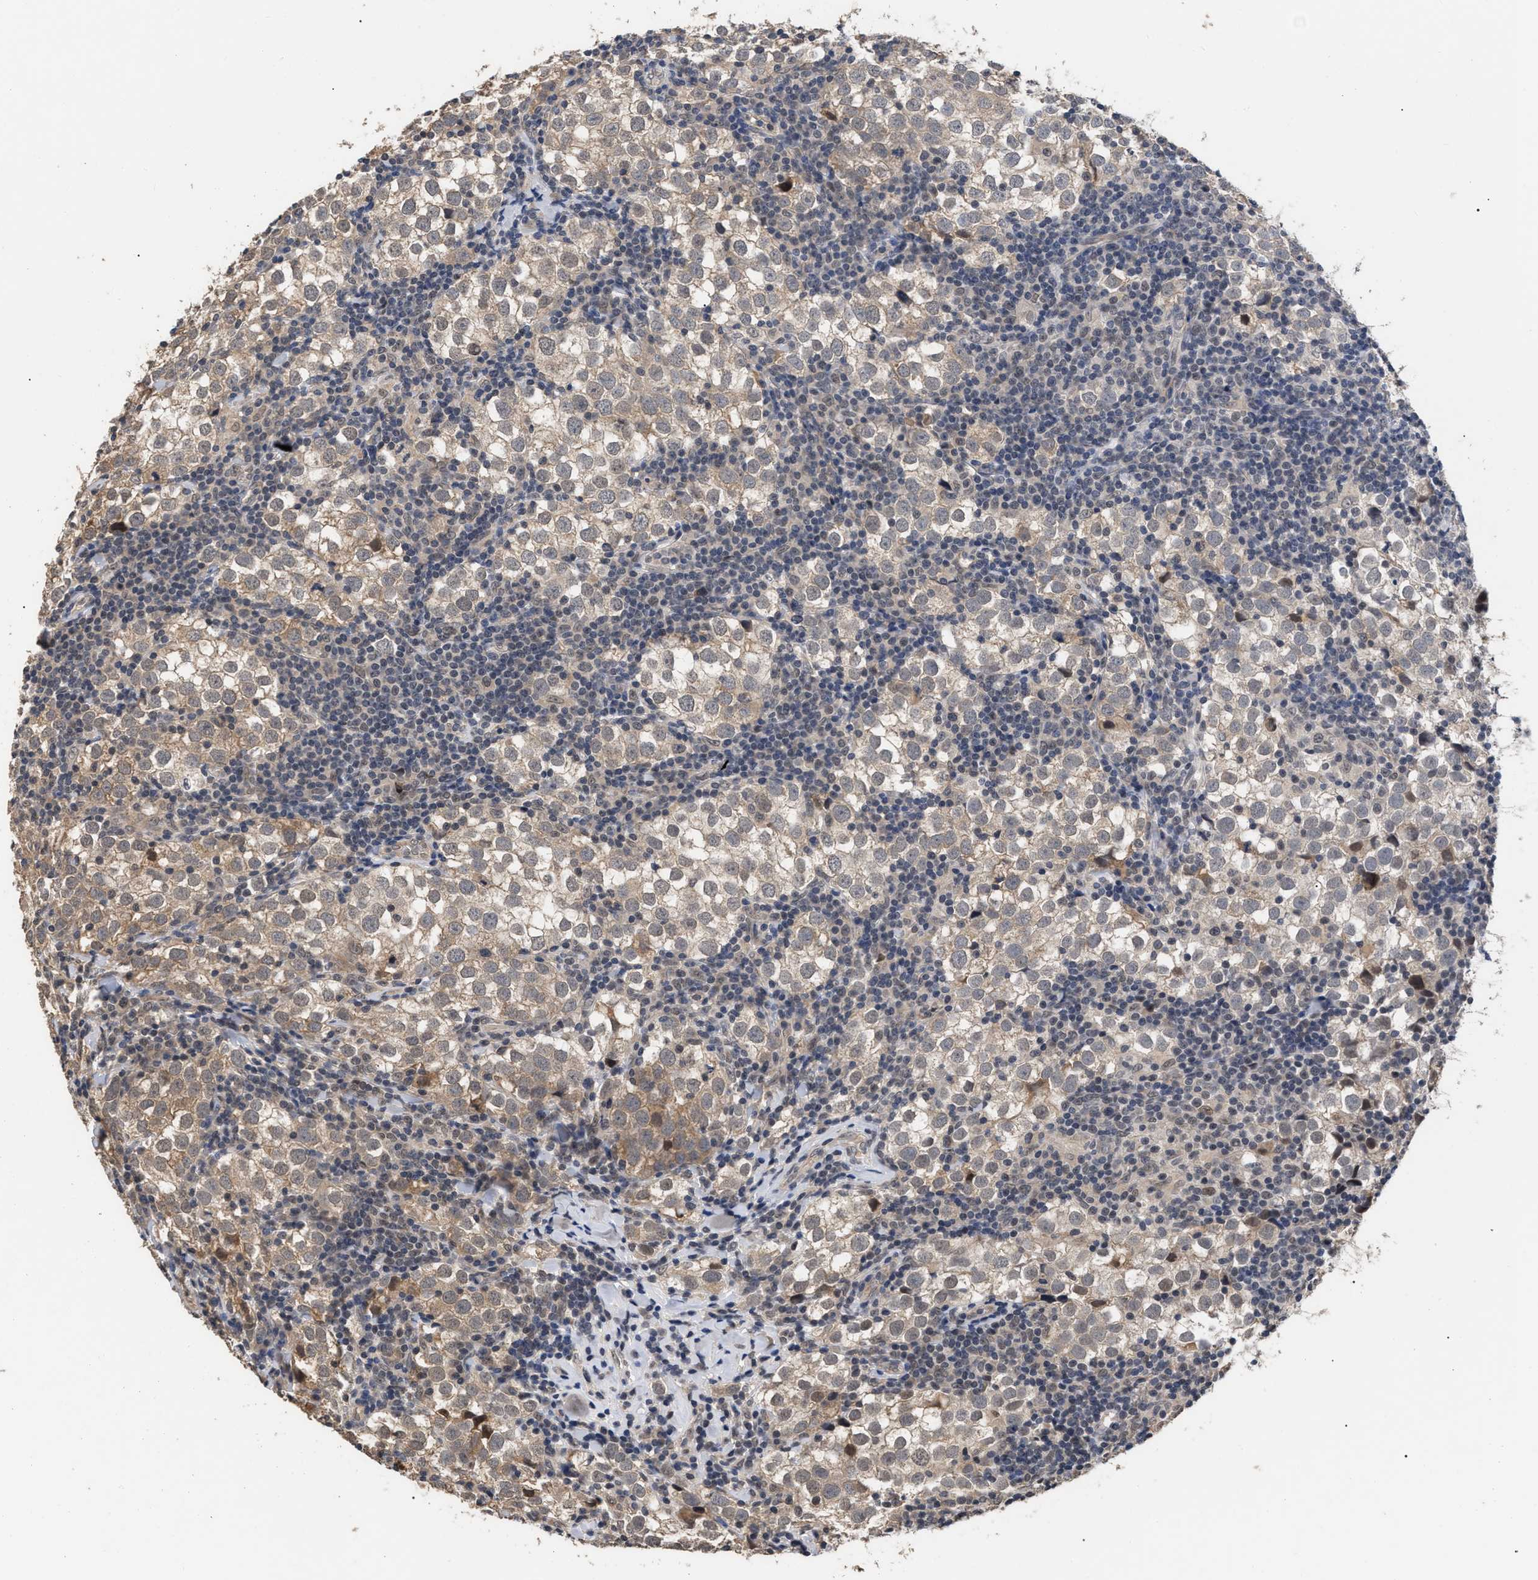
{"staining": {"intensity": "weak", "quantity": ">75%", "location": "cytoplasmic/membranous"}, "tissue": "testis cancer", "cell_type": "Tumor cells", "image_type": "cancer", "snomed": [{"axis": "morphology", "description": "Seminoma, NOS"}, {"axis": "morphology", "description": "Carcinoma, Embryonal, NOS"}, {"axis": "topography", "description": "Testis"}], "caption": "Protein analysis of testis cancer (seminoma) tissue demonstrates weak cytoplasmic/membranous positivity in approximately >75% of tumor cells.", "gene": "JAZF1", "patient": {"sex": "male", "age": 36}}